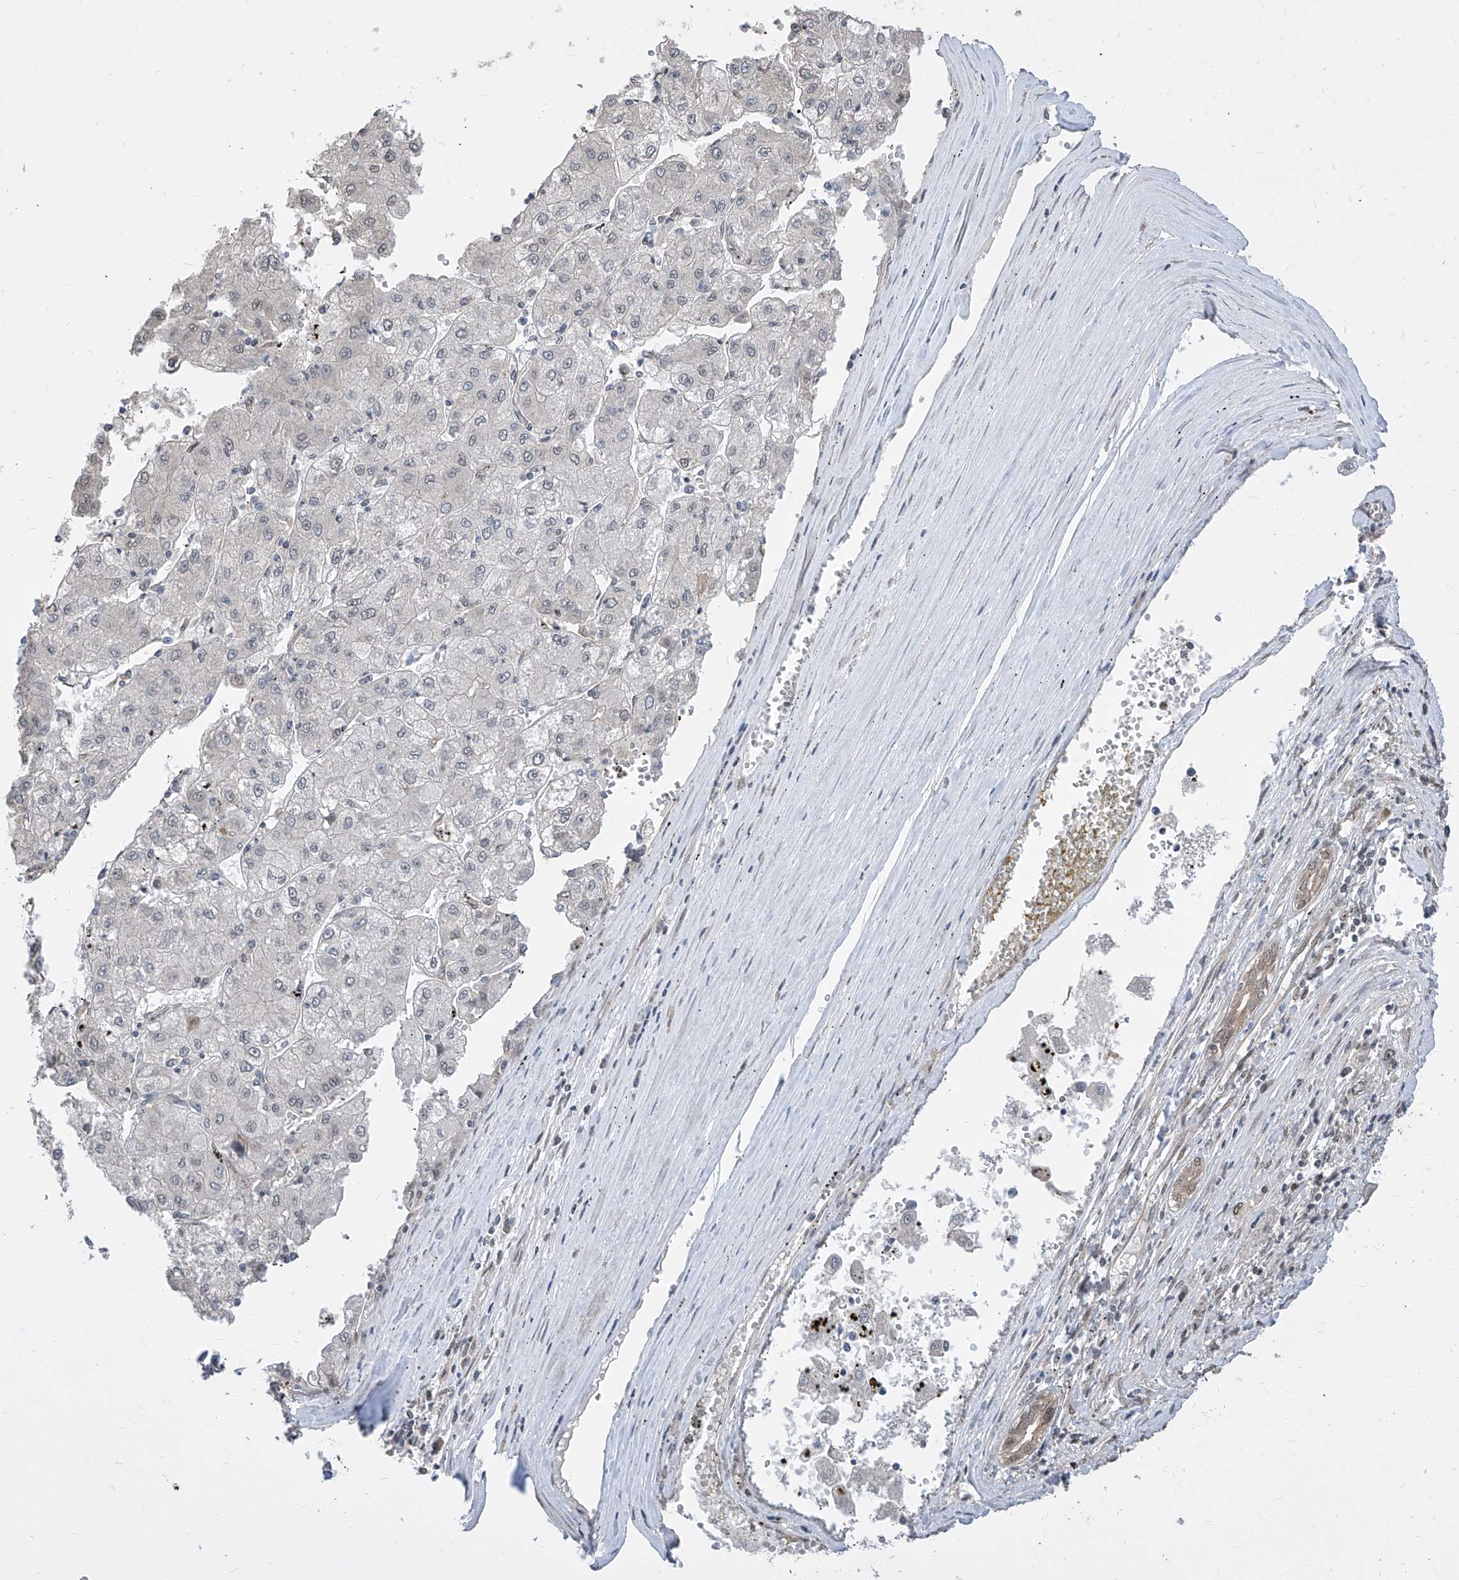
{"staining": {"intensity": "negative", "quantity": "none", "location": "none"}, "tissue": "liver cancer", "cell_type": "Tumor cells", "image_type": "cancer", "snomed": [{"axis": "morphology", "description": "Carcinoma, Hepatocellular, NOS"}, {"axis": "topography", "description": "Liver"}], "caption": "The image exhibits no significant expression in tumor cells of liver cancer (hepatocellular carcinoma).", "gene": "CETN2", "patient": {"sex": "male", "age": 72}}